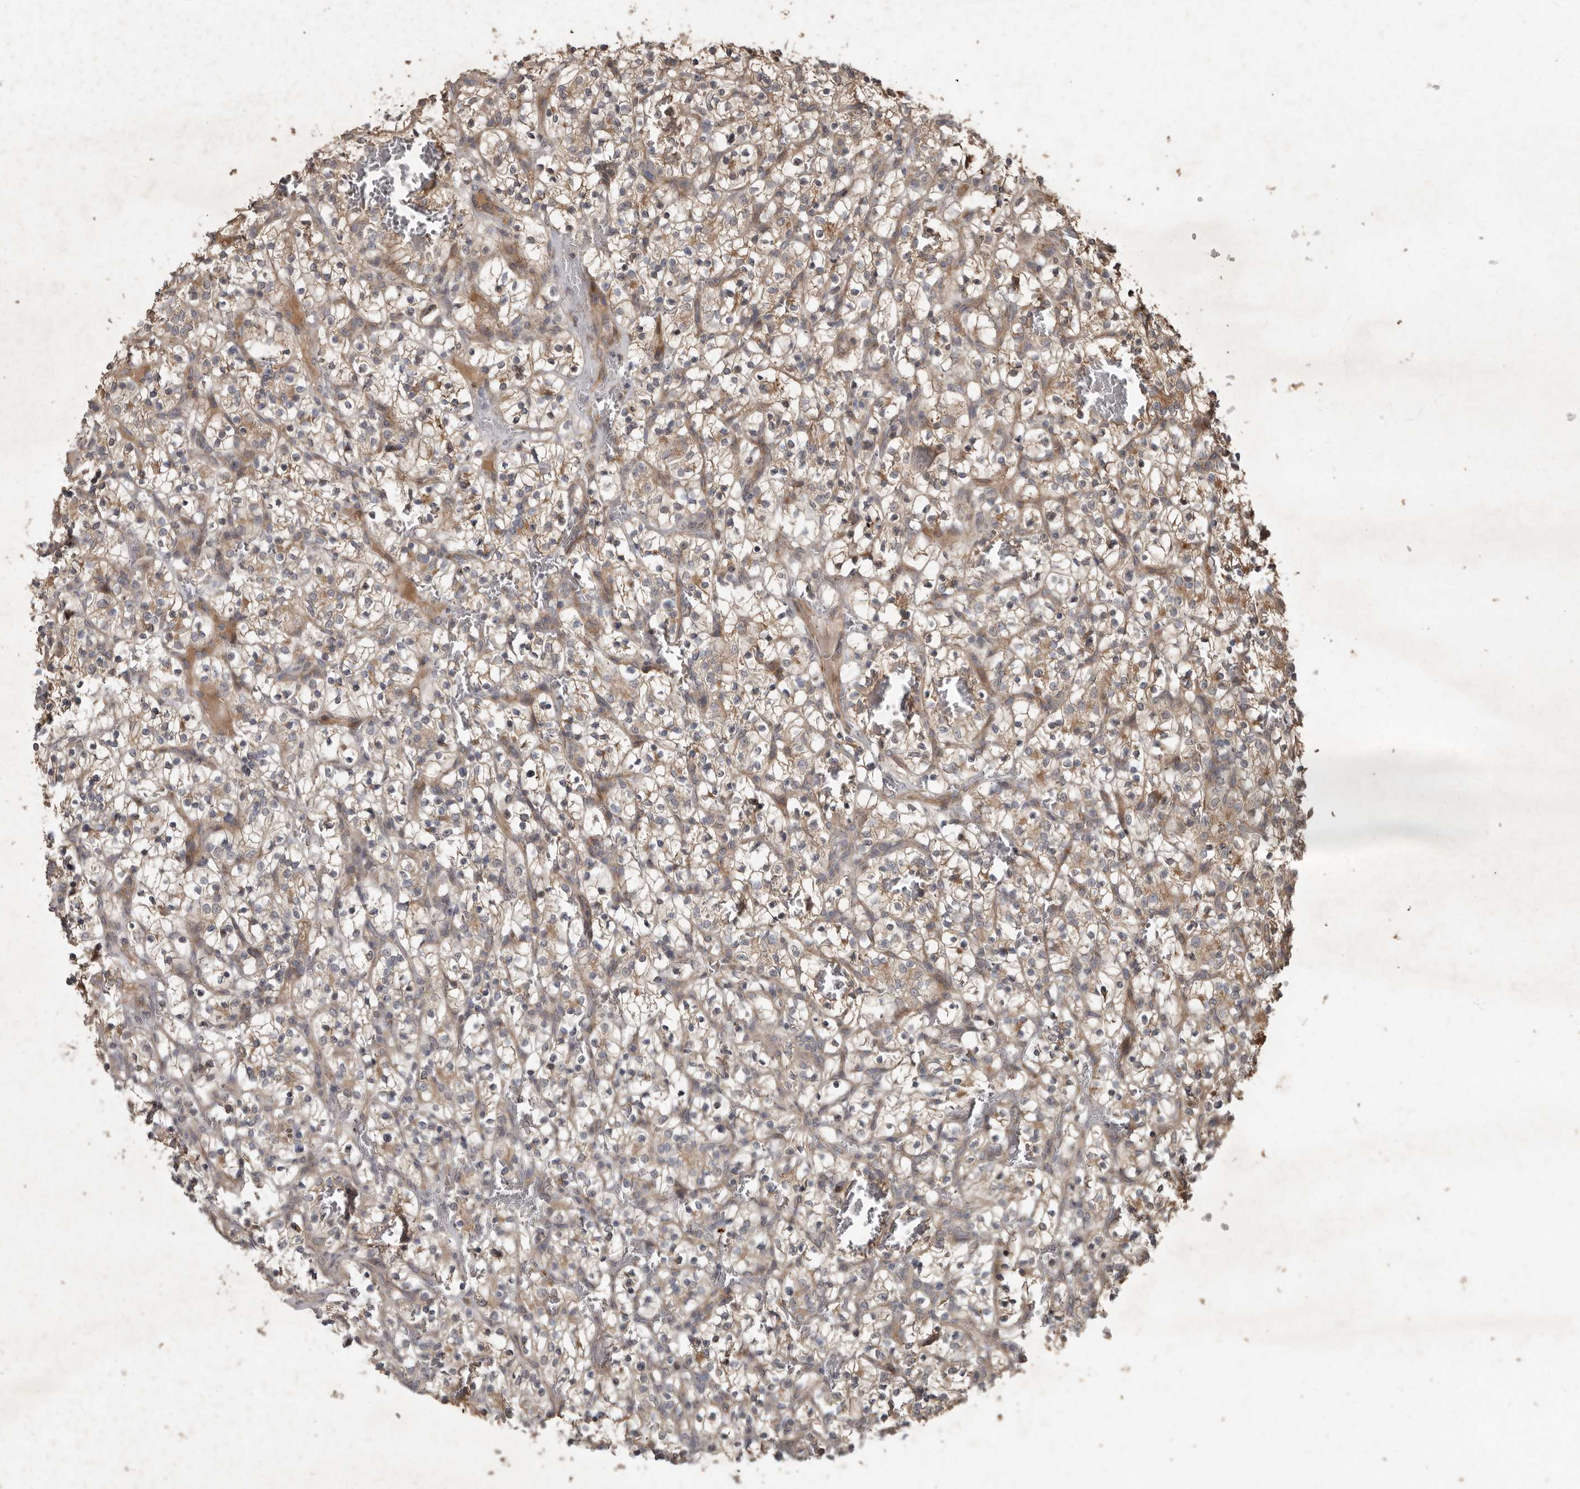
{"staining": {"intensity": "moderate", "quantity": ">75%", "location": "cytoplasmic/membranous"}, "tissue": "renal cancer", "cell_type": "Tumor cells", "image_type": "cancer", "snomed": [{"axis": "morphology", "description": "Adenocarcinoma, NOS"}, {"axis": "topography", "description": "Kidney"}], "caption": "Protein positivity by immunohistochemistry displays moderate cytoplasmic/membranous expression in about >75% of tumor cells in renal cancer. (DAB IHC, brown staining for protein, blue staining for nuclei).", "gene": "KIF26B", "patient": {"sex": "female", "age": 57}}